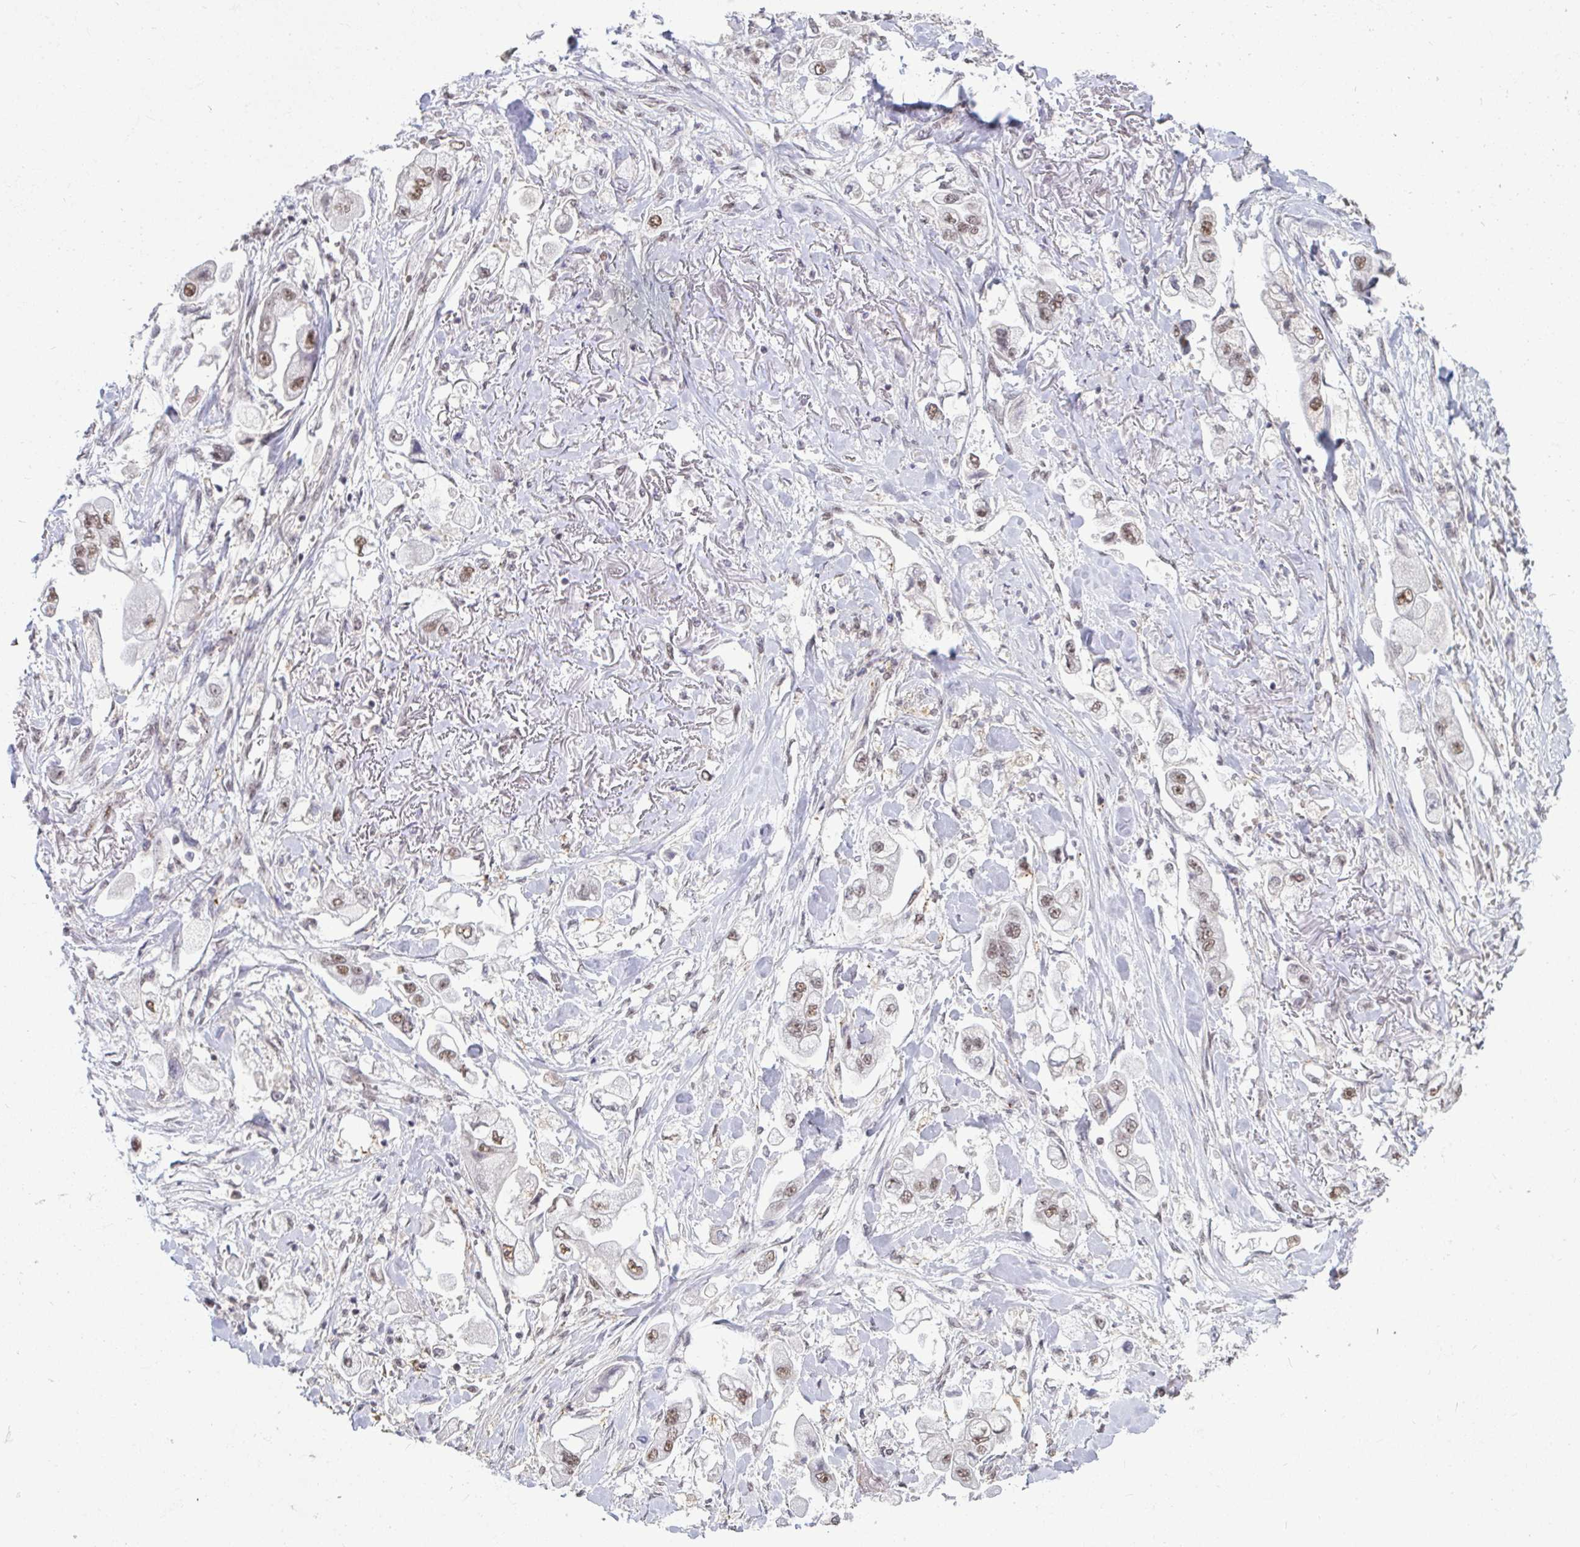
{"staining": {"intensity": "moderate", "quantity": "25%-75%", "location": "nuclear"}, "tissue": "stomach cancer", "cell_type": "Tumor cells", "image_type": "cancer", "snomed": [{"axis": "morphology", "description": "Adenocarcinoma, NOS"}, {"axis": "topography", "description": "Stomach"}], "caption": "The image shows a brown stain indicating the presence of a protein in the nuclear of tumor cells in stomach adenocarcinoma.", "gene": "PUF60", "patient": {"sex": "male", "age": 62}}